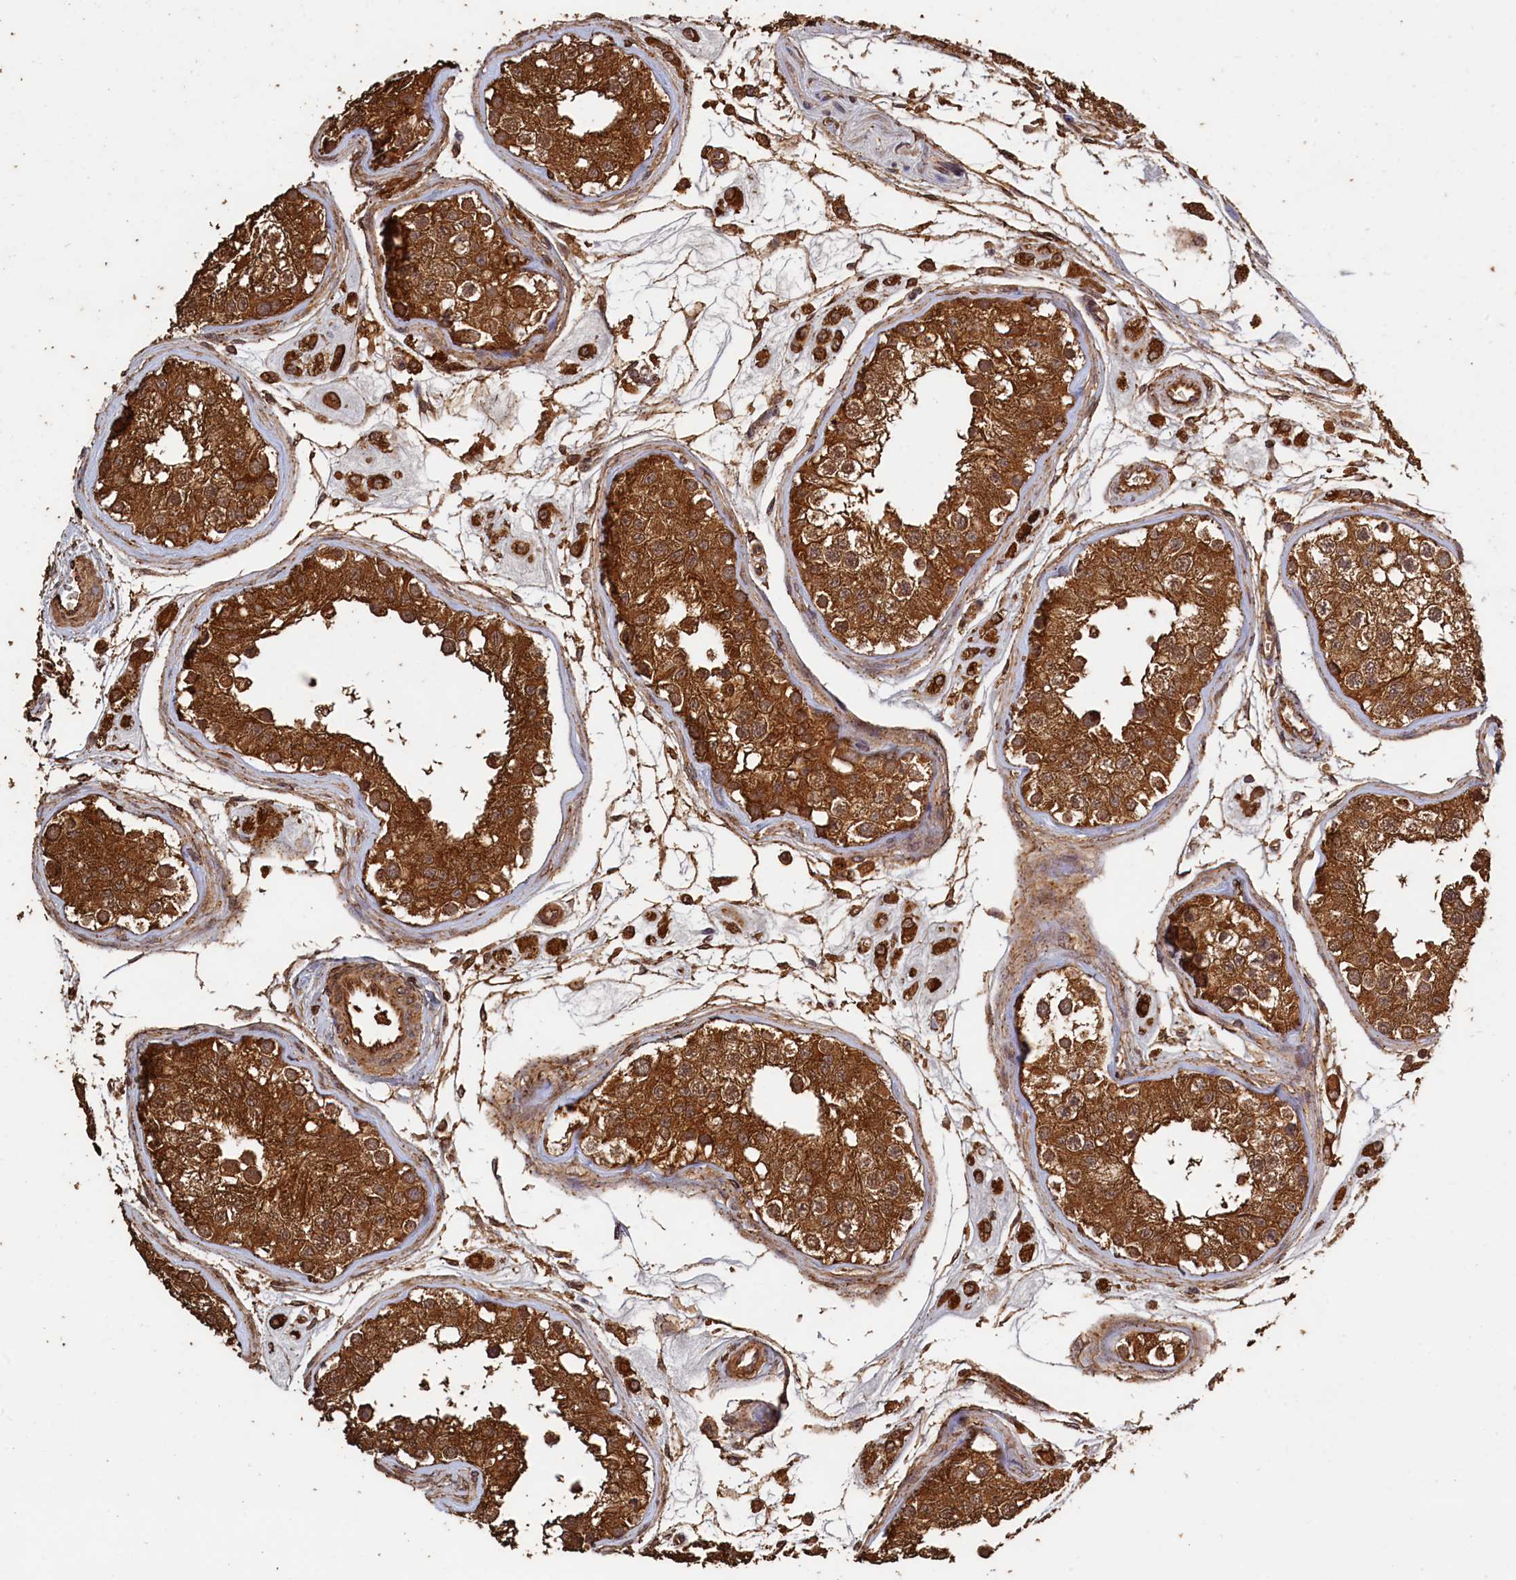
{"staining": {"intensity": "strong", "quantity": ">75%", "location": "cytoplasmic/membranous"}, "tissue": "testis", "cell_type": "Cells in seminiferous ducts", "image_type": "normal", "snomed": [{"axis": "morphology", "description": "Normal tissue, NOS"}, {"axis": "morphology", "description": "Adenocarcinoma, metastatic, NOS"}, {"axis": "topography", "description": "Testis"}], "caption": "High-power microscopy captured an immunohistochemistry histopathology image of normal testis, revealing strong cytoplasmic/membranous positivity in about >75% of cells in seminiferous ducts.", "gene": "SNX33", "patient": {"sex": "male", "age": 26}}